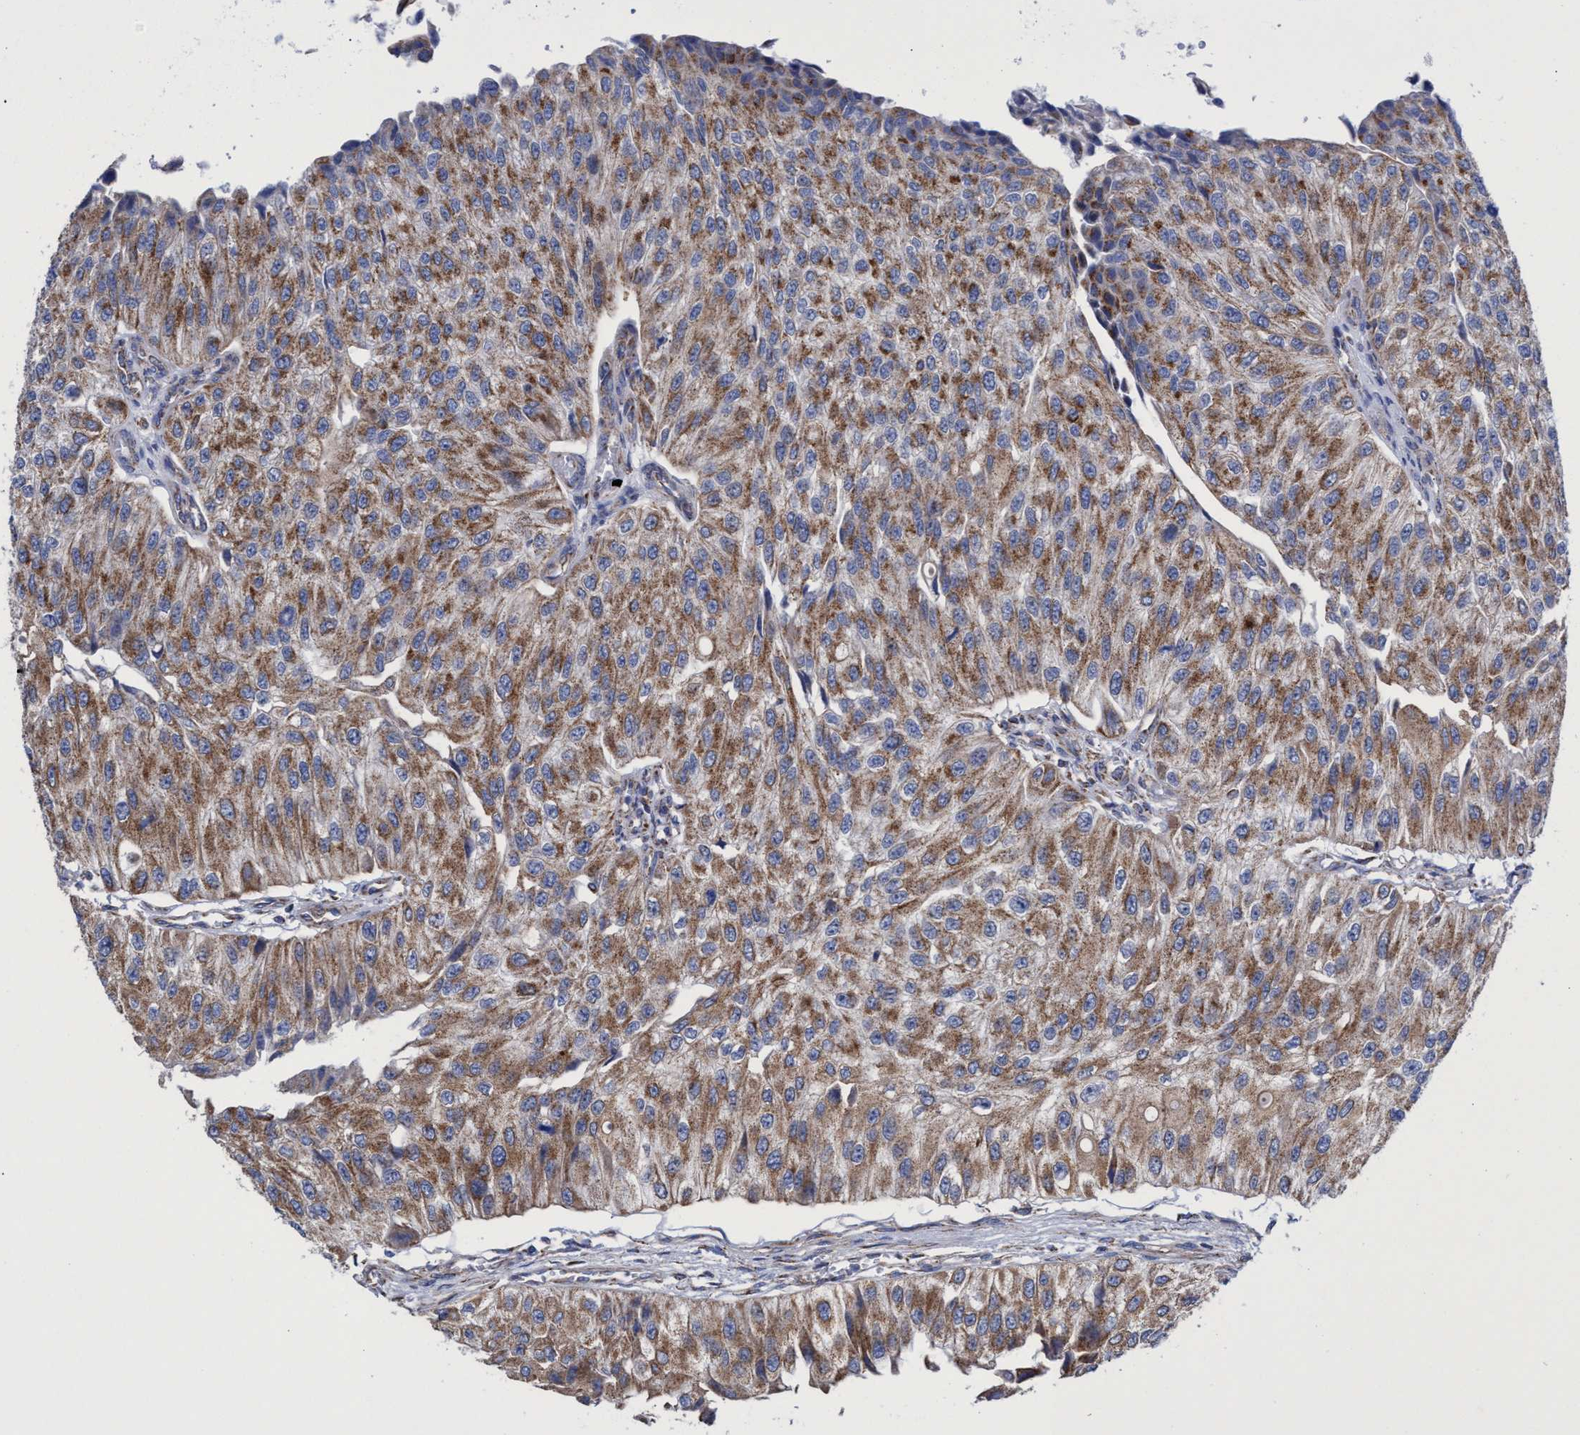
{"staining": {"intensity": "moderate", "quantity": ">75%", "location": "cytoplasmic/membranous"}, "tissue": "urothelial cancer", "cell_type": "Tumor cells", "image_type": "cancer", "snomed": [{"axis": "morphology", "description": "Urothelial carcinoma, High grade"}, {"axis": "topography", "description": "Kidney"}, {"axis": "topography", "description": "Urinary bladder"}], "caption": "A brown stain labels moderate cytoplasmic/membranous expression of a protein in human urothelial cancer tumor cells.", "gene": "ZNF750", "patient": {"sex": "male", "age": 77}}